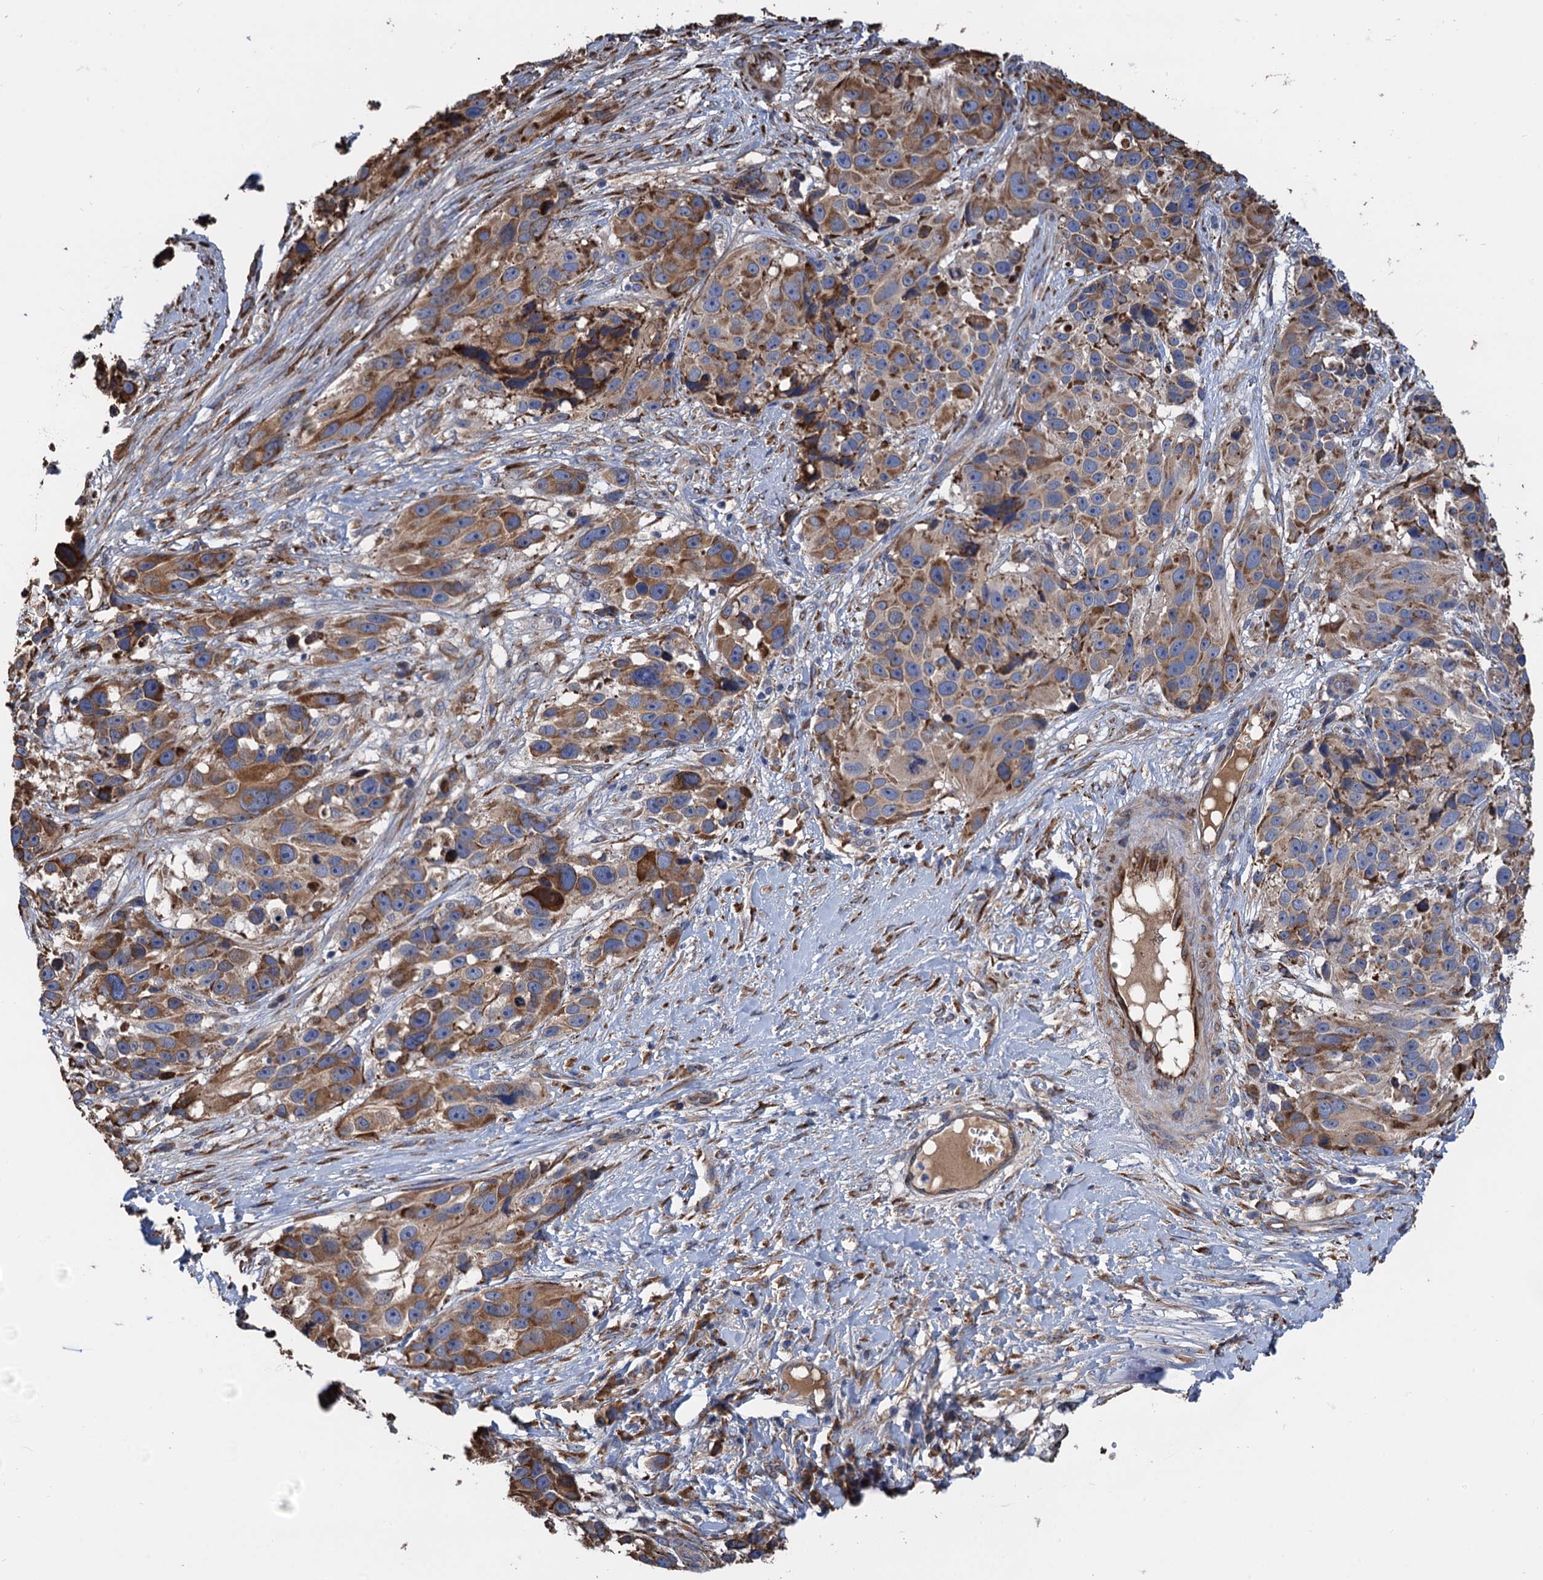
{"staining": {"intensity": "moderate", "quantity": ">75%", "location": "cytoplasmic/membranous"}, "tissue": "melanoma", "cell_type": "Tumor cells", "image_type": "cancer", "snomed": [{"axis": "morphology", "description": "Malignant melanoma, NOS"}, {"axis": "topography", "description": "Skin"}], "caption": "A medium amount of moderate cytoplasmic/membranous positivity is present in about >75% of tumor cells in melanoma tissue.", "gene": "CNNM1", "patient": {"sex": "male", "age": 84}}